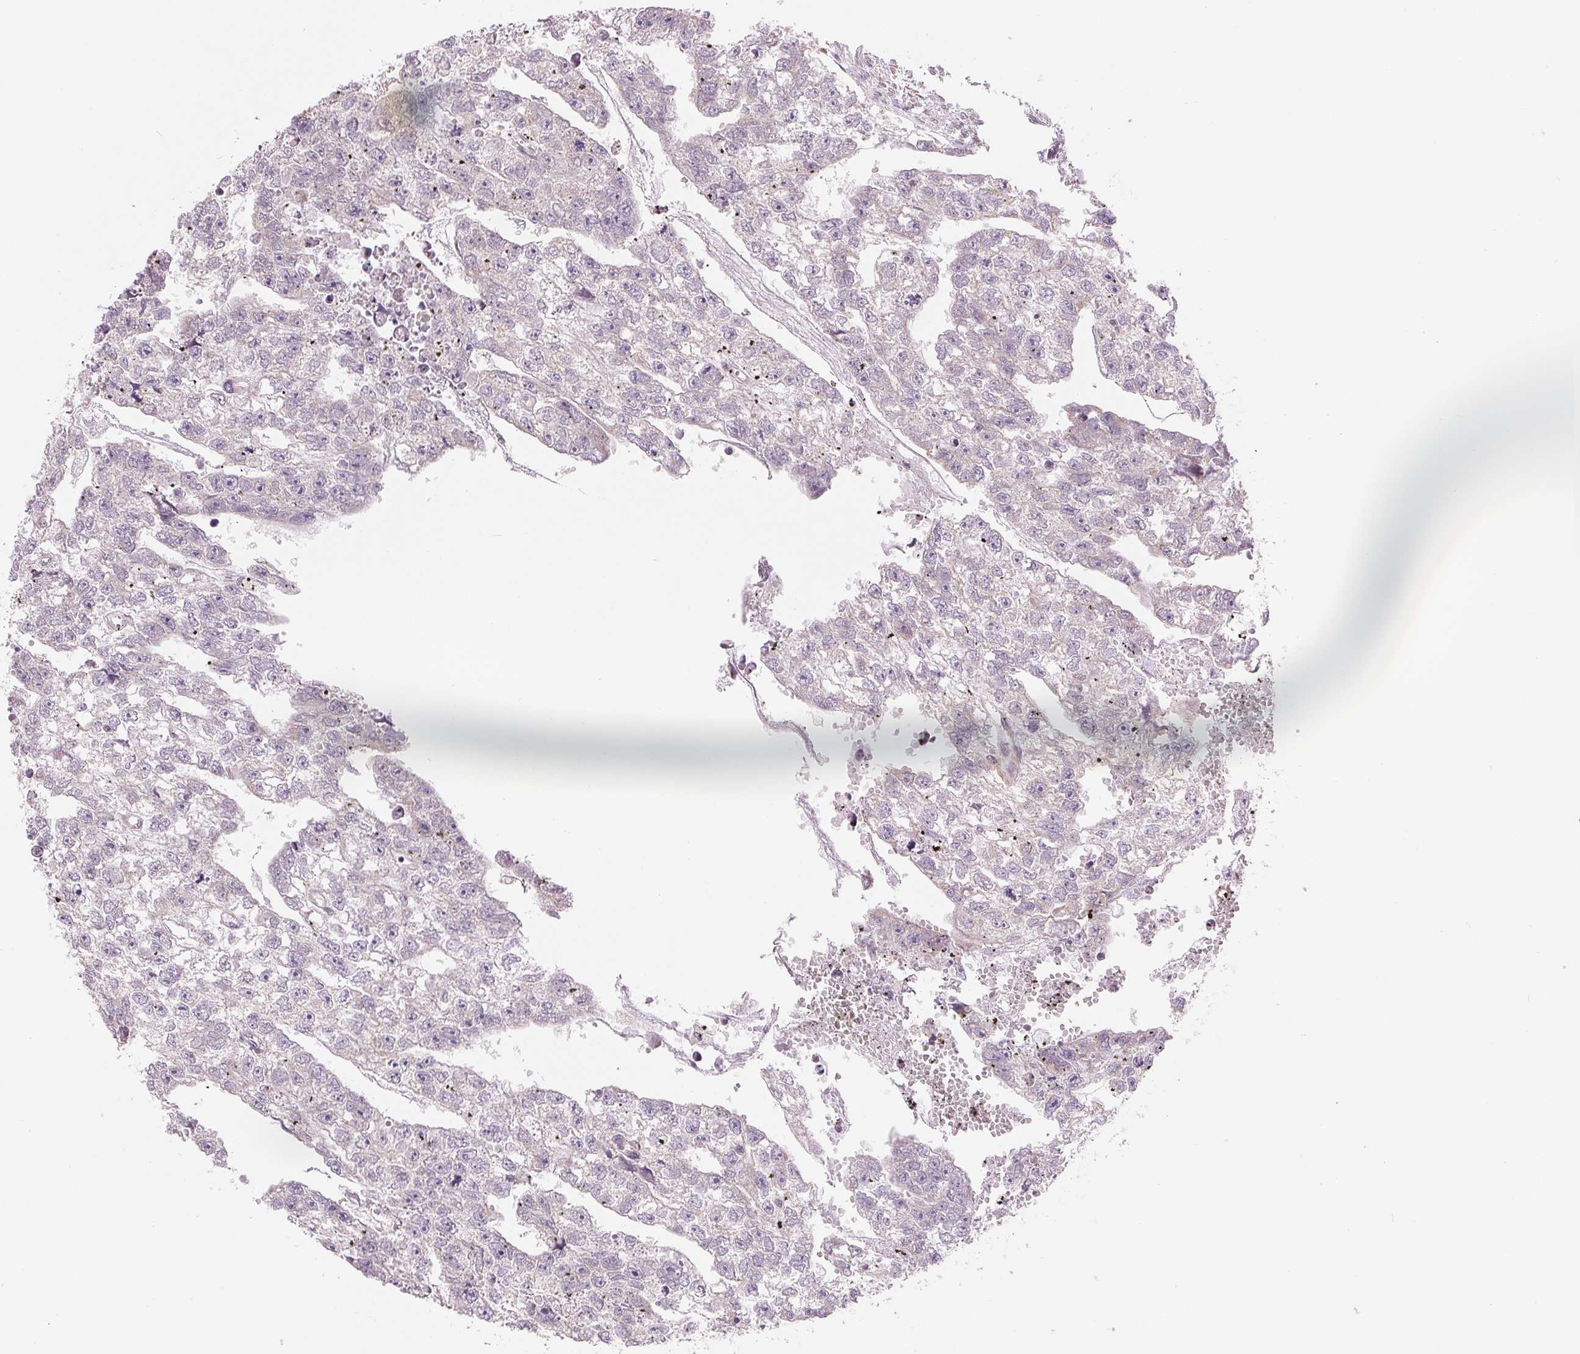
{"staining": {"intensity": "negative", "quantity": "none", "location": "none"}, "tissue": "testis cancer", "cell_type": "Tumor cells", "image_type": "cancer", "snomed": [{"axis": "morphology", "description": "Carcinoma, Embryonal, NOS"}, {"axis": "morphology", "description": "Teratoma, malignant, NOS"}, {"axis": "topography", "description": "Testis"}], "caption": "Immunohistochemistry photomicrograph of testis embryonal carcinoma stained for a protein (brown), which displays no expression in tumor cells. (Immunohistochemistry (ihc), brightfield microscopy, high magnification).", "gene": "TECR", "patient": {"sex": "male", "age": 44}}